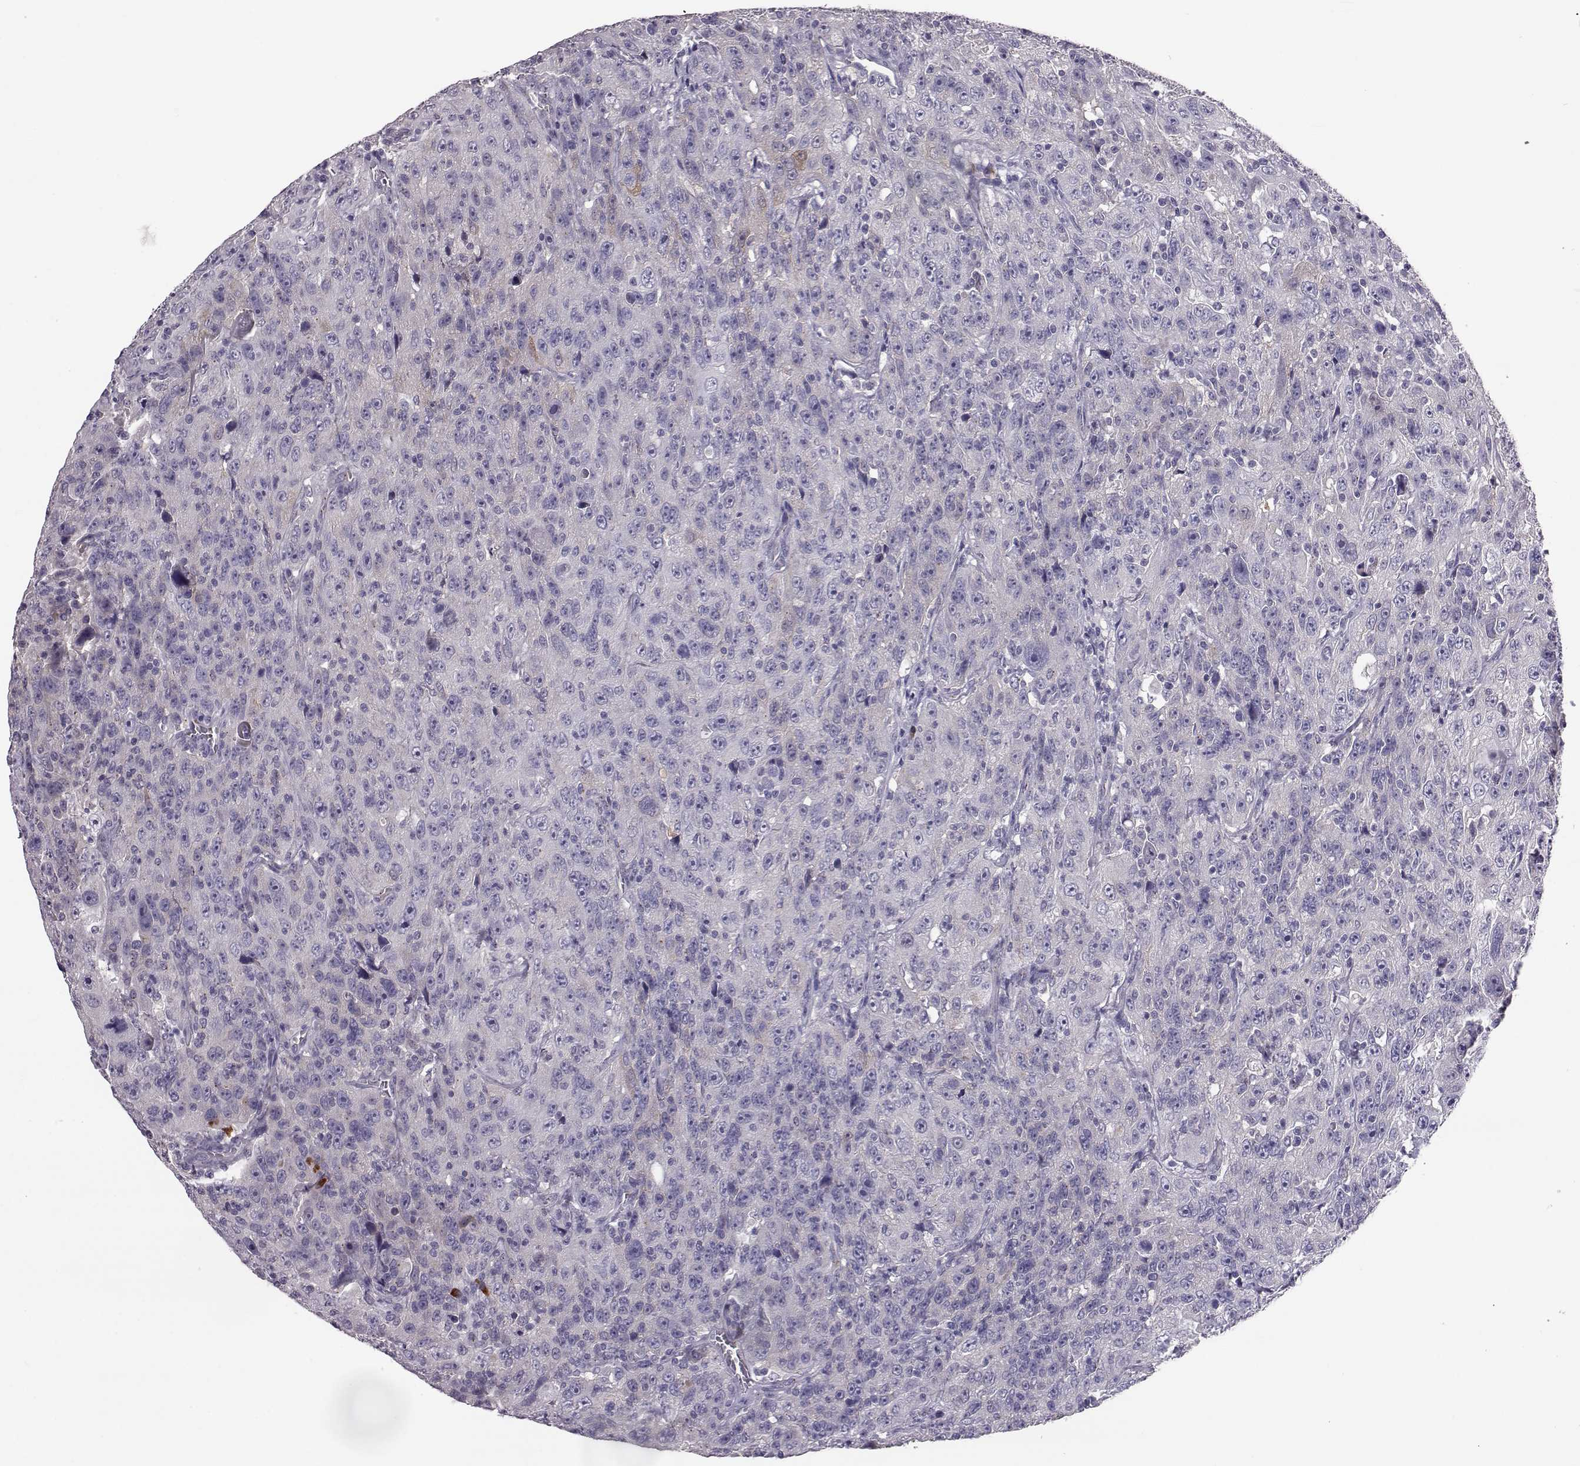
{"staining": {"intensity": "negative", "quantity": "none", "location": "none"}, "tissue": "urothelial cancer", "cell_type": "Tumor cells", "image_type": "cancer", "snomed": [{"axis": "morphology", "description": "Urothelial carcinoma, NOS"}, {"axis": "morphology", "description": "Urothelial carcinoma, High grade"}, {"axis": "topography", "description": "Urinary bladder"}], "caption": "There is no significant positivity in tumor cells of urothelial cancer.", "gene": "ADGRG5", "patient": {"sex": "female", "age": 73}}